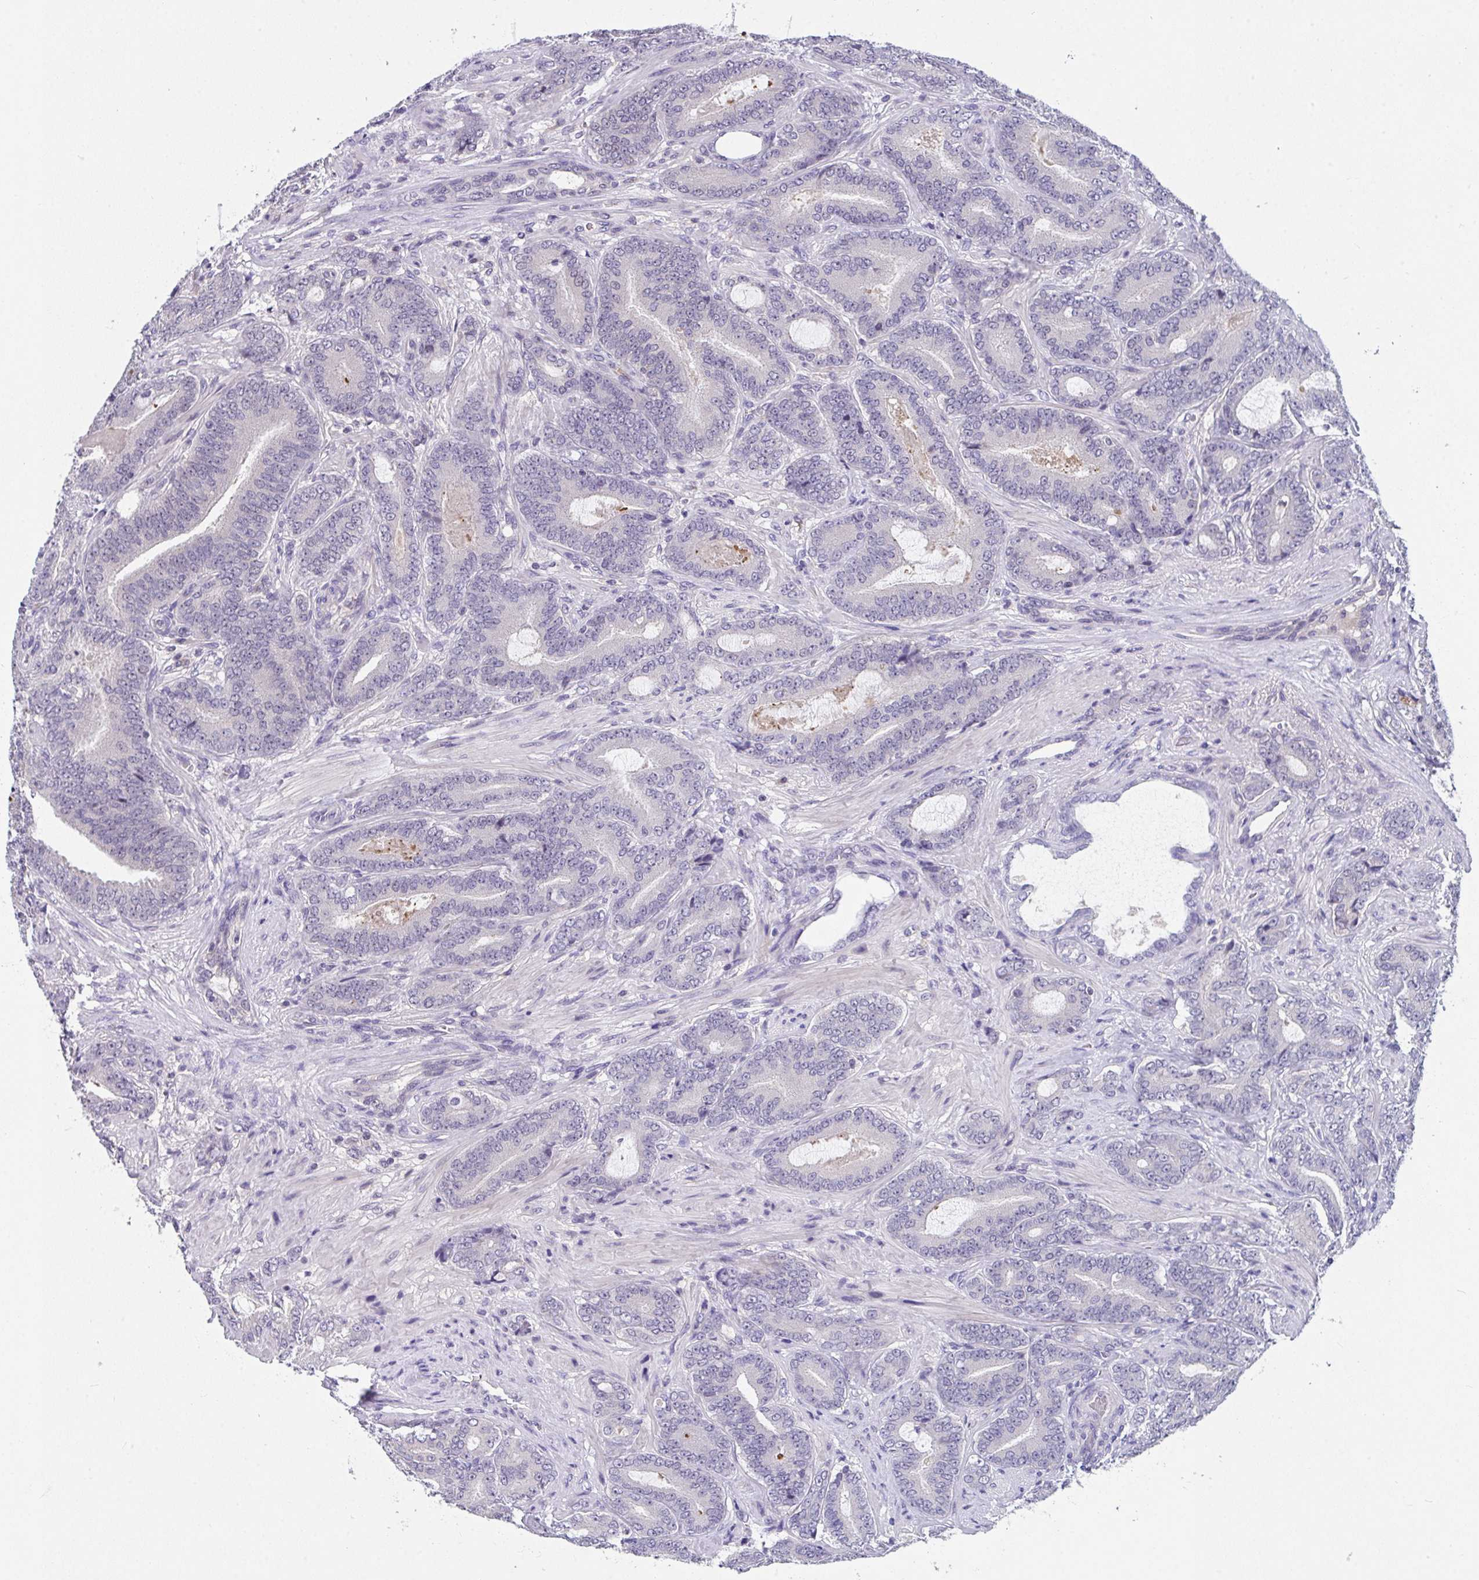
{"staining": {"intensity": "negative", "quantity": "none", "location": "none"}, "tissue": "prostate cancer", "cell_type": "Tumor cells", "image_type": "cancer", "snomed": [{"axis": "morphology", "description": "Adenocarcinoma, High grade"}, {"axis": "topography", "description": "Prostate"}], "caption": "This histopathology image is of adenocarcinoma (high-grade) (prostate) stained with immunohistochemistry to label a protein in brown with the nuclei are counter-stained blue. There is no positivity in tumor cells.", "gene": "GLTPD2", "patient": {"sex": "male", "age": 62}}